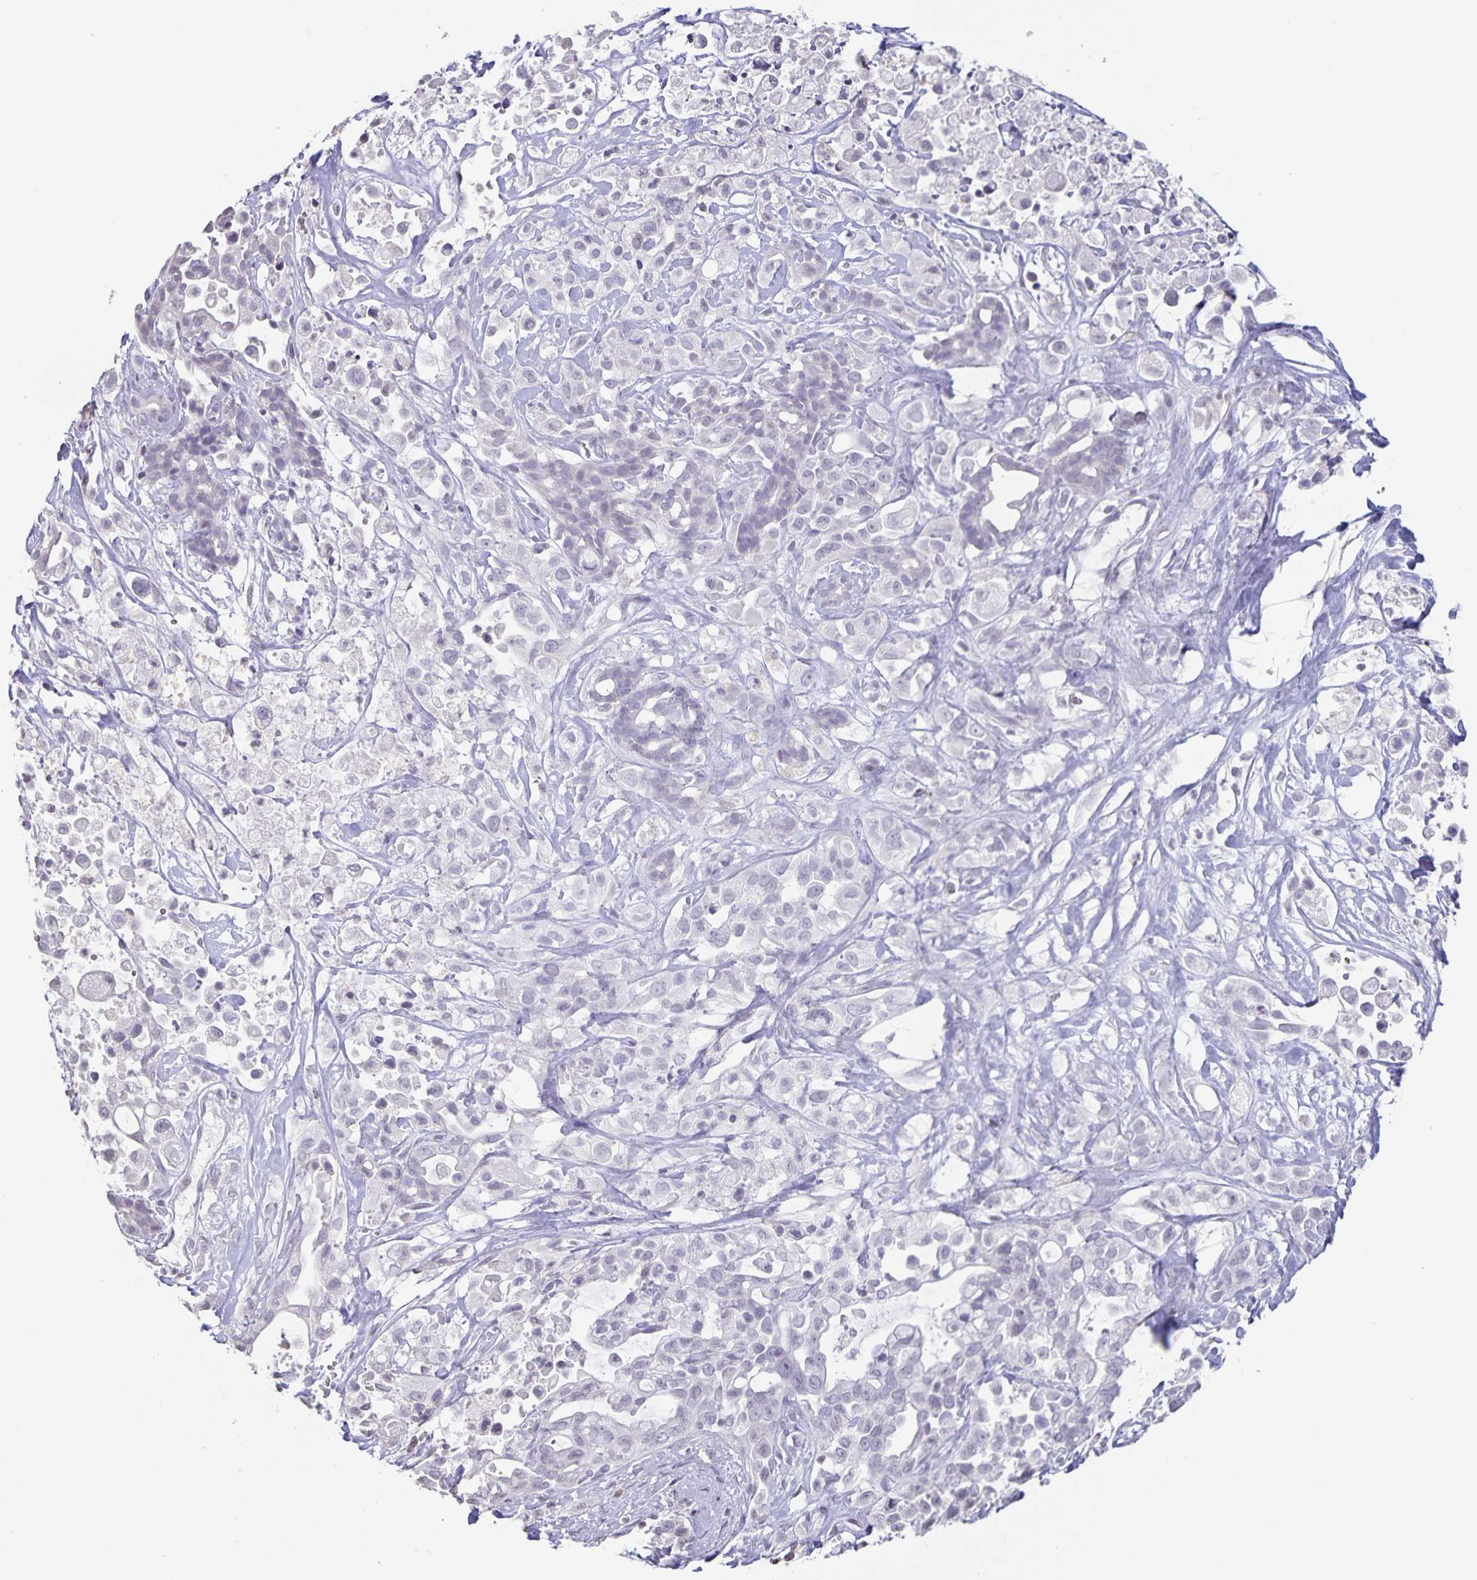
{"staining": {"intensity": "negative", "quantity": "none", "location": "none"}, "tissue": "pancreatic cancer", "cell_type": "Tumor cells", "image_type": "cancer", "snomed": [{"axis": "morphology", "description": "Adenocarcinoma, NOS"}, {"axis": "topography", "description": "Pancreas"}], "caption": "The histopathology image demonstrates no significant positivity in tumor cells of pancreatic cancer.", "gene": "AQP4", "patient": {"sex": "male", "age": 44}}